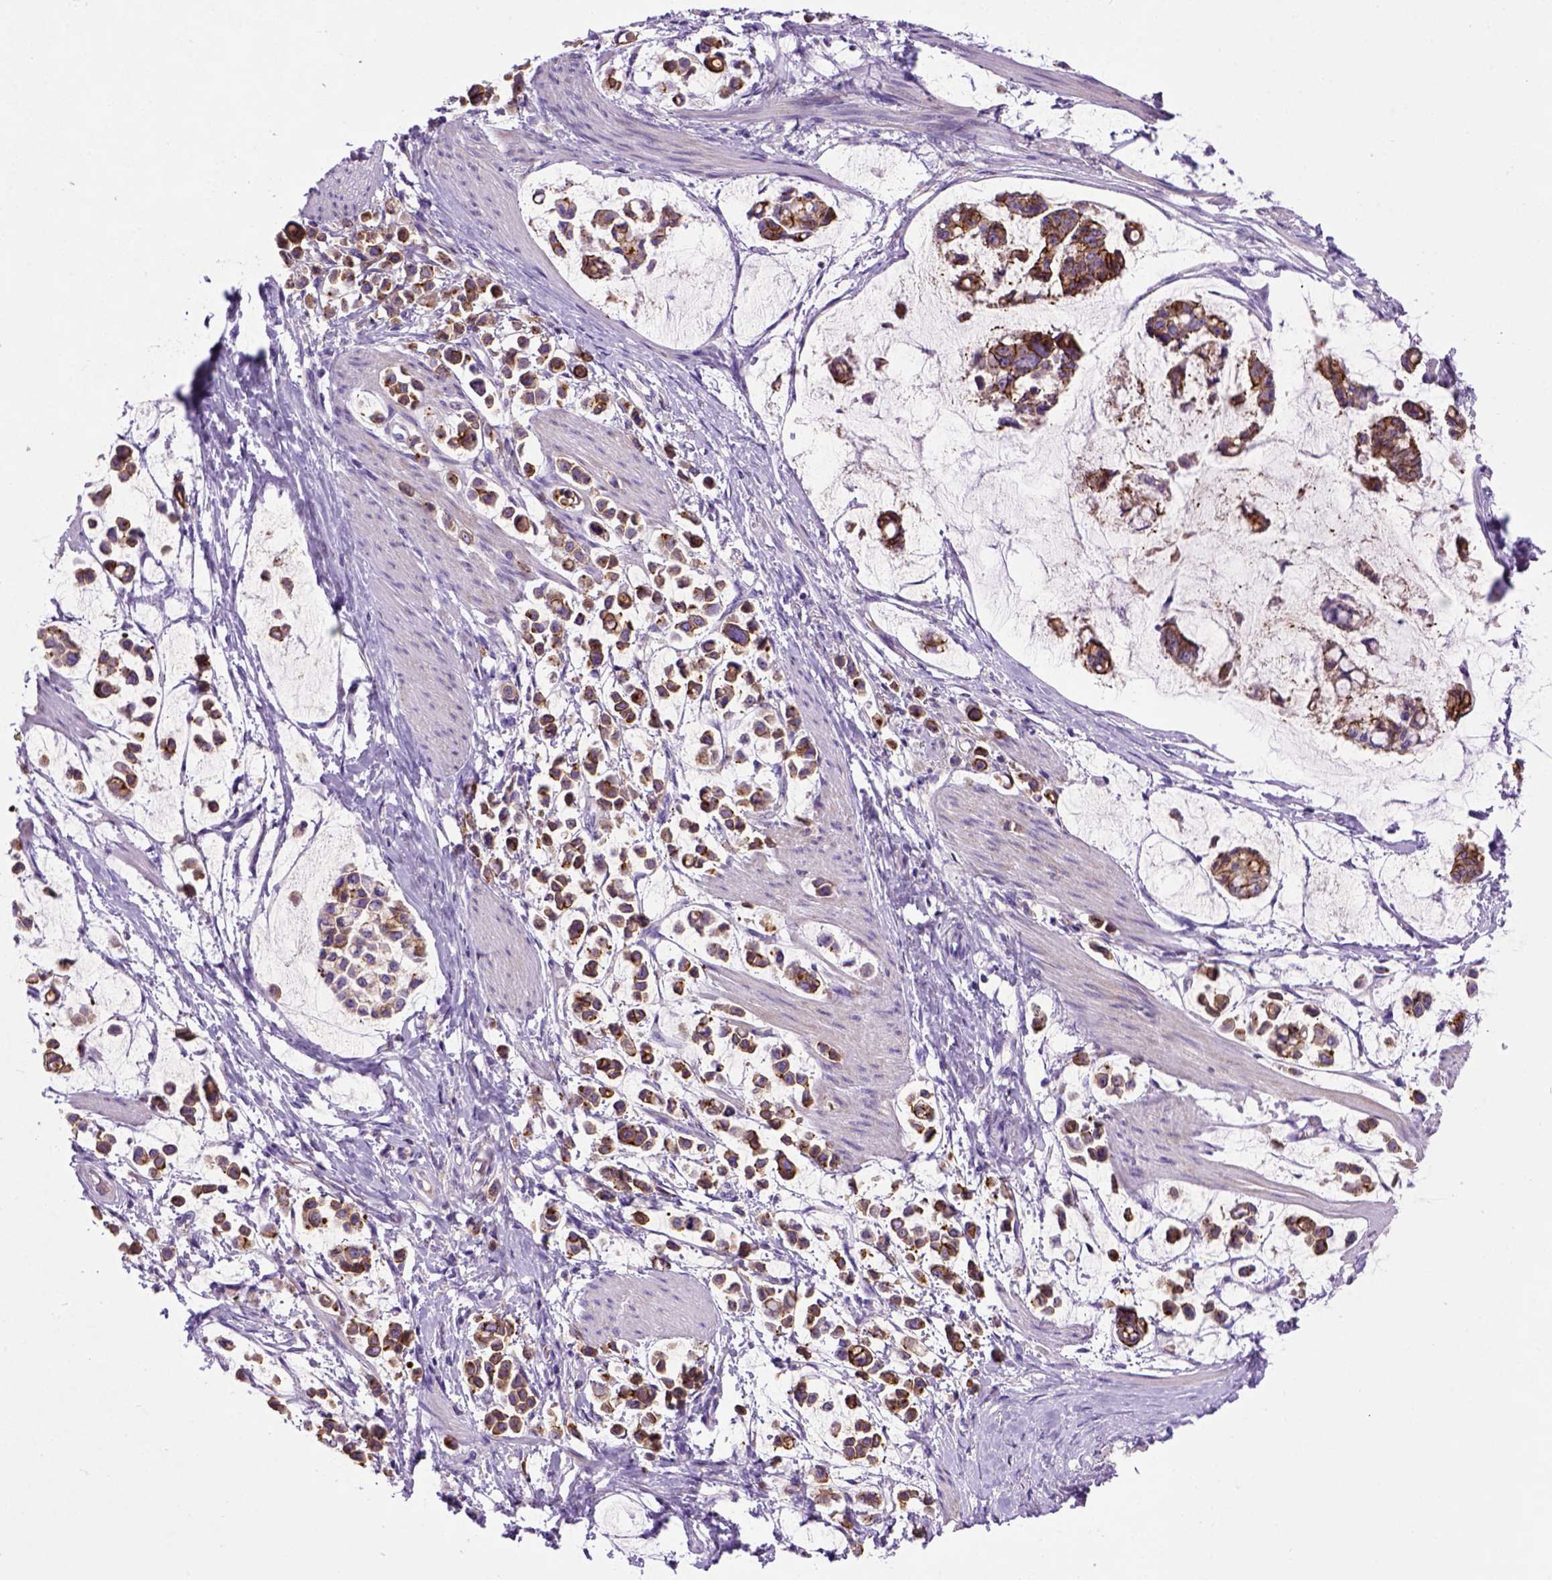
{"staining": {"intensity": "strong", "quantity": ">75%", "location": "cytoplasmic/membranous"}, "tissue": "stomach cancer", "cell_type": "Tumor cells", "image_type": "cancer", "snomed": [{"axis": "morphology", "description": "Adenocarcinoma, NOS"}, {"axis": "topography", "description": "Stomach"}], "caption": "Adenocarcinoma (stomach) was stained to show a protein in brown. There is high levels of strong cytoplasmic/membranous positivity in approximately >75% of tumor cells.", "gene": "CDH1", "patient": {"sex": "male", "age": 82}}